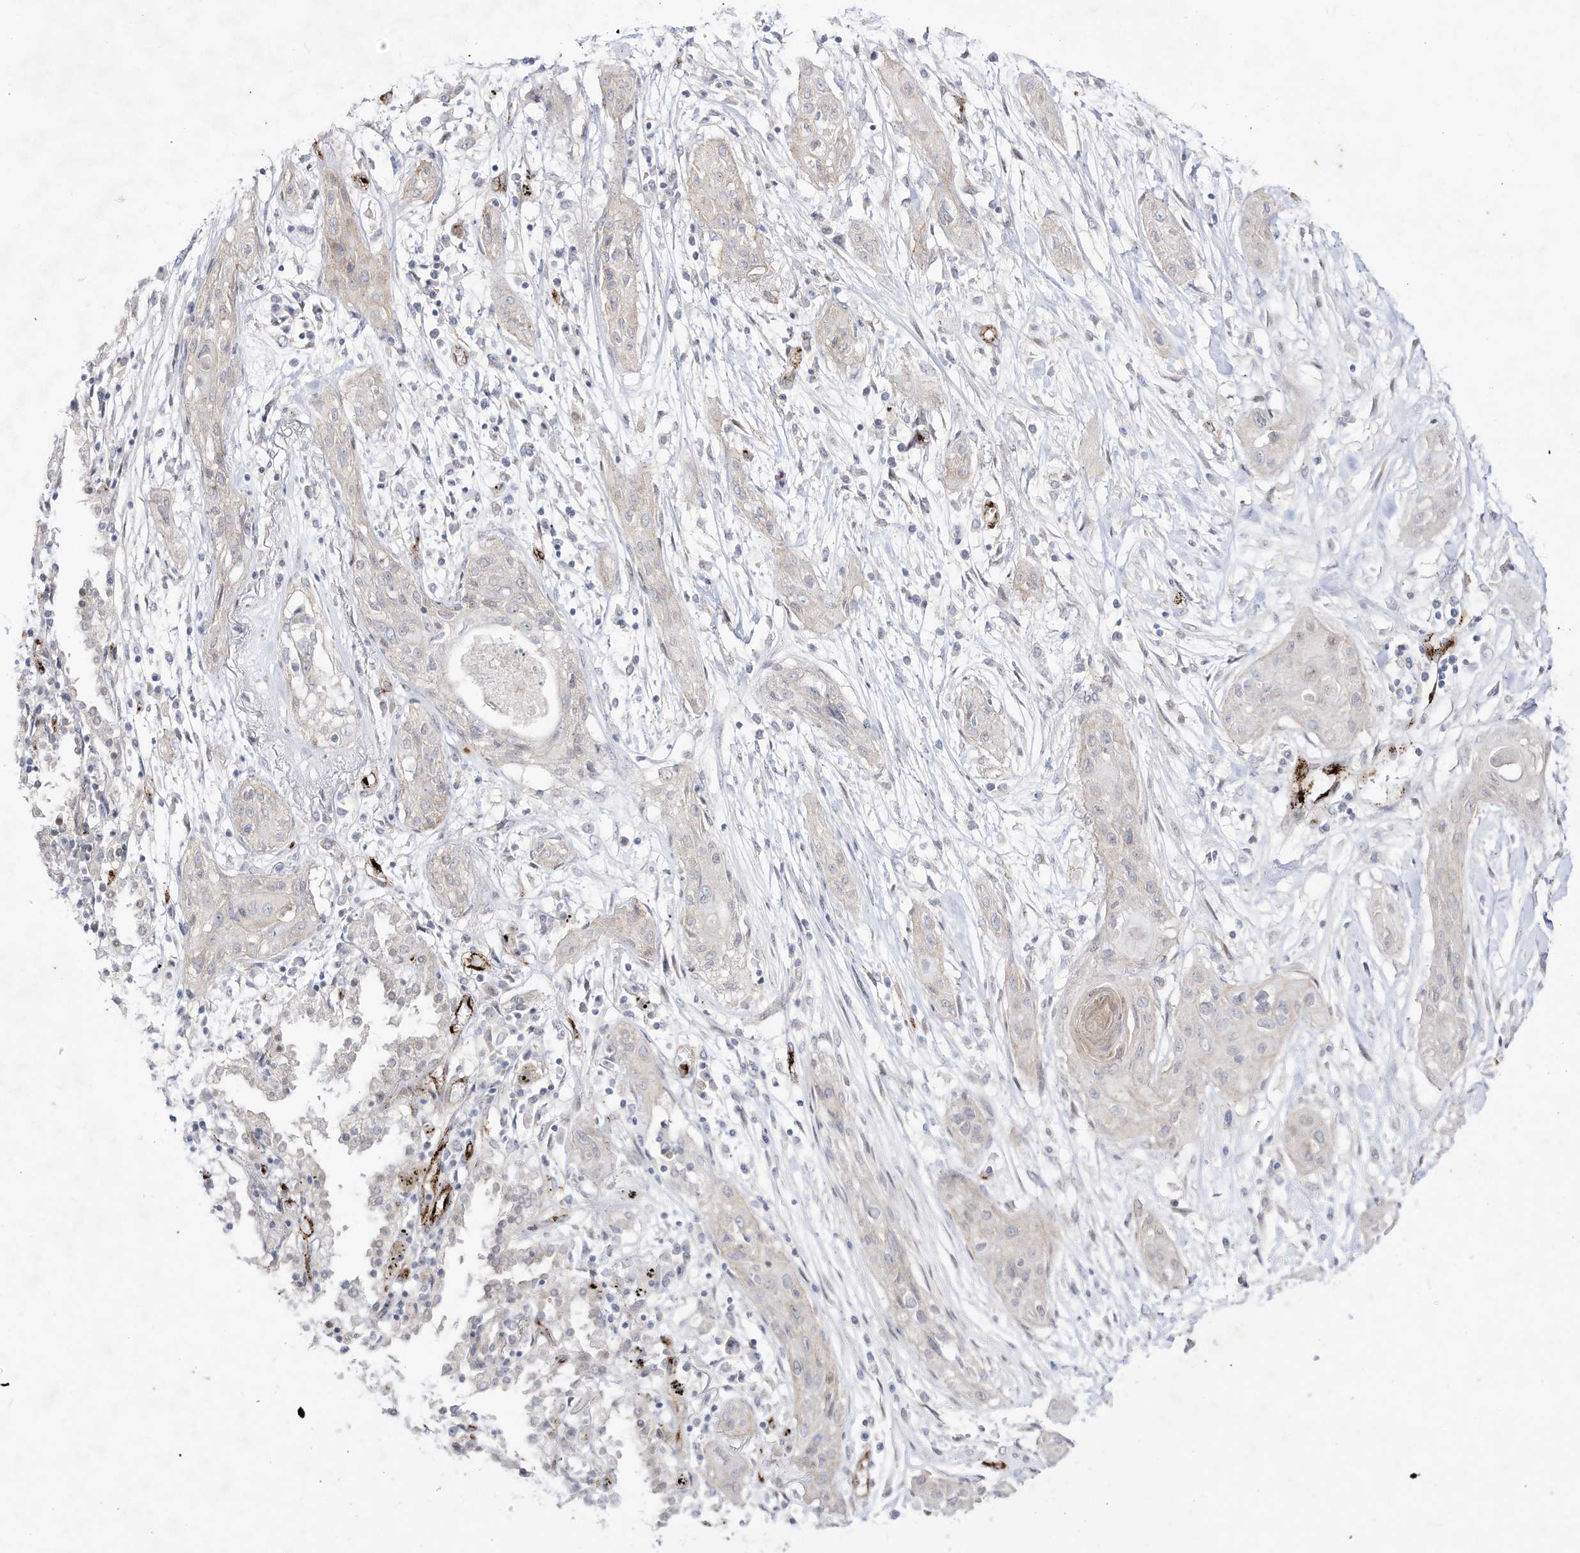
{"staining": {"intensity": "negative", "quantity": "none", "location": "none"}, "tissue": "lung cancer", "cell_type": "Tumor cells", "image_type": "cancer", "snomed": [{"axis": "morphology", "description": "Squamous cell carcinoma, NOS"}, {"axis": "topography", "description": "Lung"}], "caption": "Immunohistochemical staining of lung cancer demonstrates no significant positivity in tumor cells.", "gene": "ZGRF1", "patient": {"sex": "female", "age": 47}}